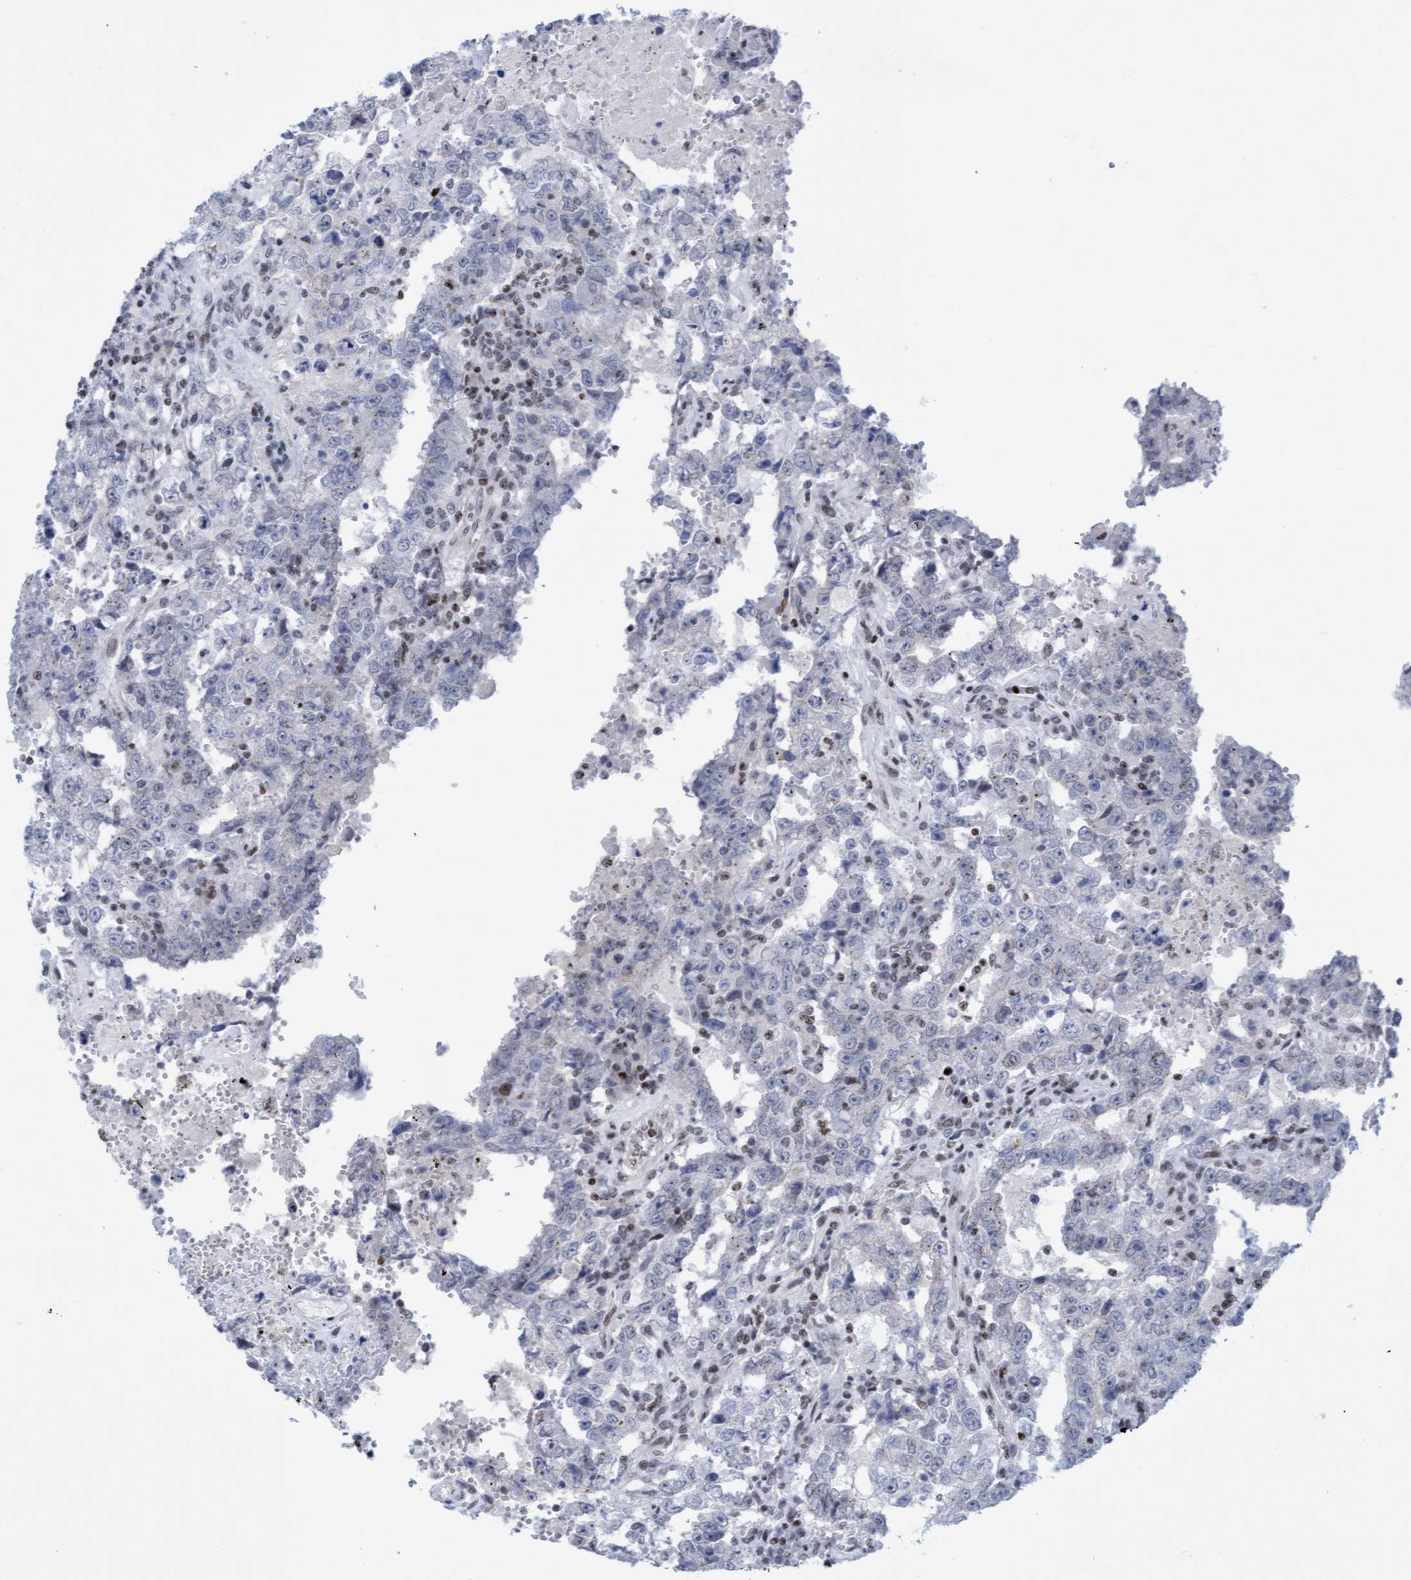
{"staining": {"intensity": "negative", "quantity": "none", "location": "none"}, "tissue": "testis cancer", "cell_type": "Tumor cells", "image_type": "cancer", "snomed": [{"axis": "morphology", "description": "Carcinoma, Embryonal, NOS"}, {"axis": "topography", "description": "Testis"}], "caption": "Testis cancer was stained to show a protein in brown. There is no significant positivity in tumor cells.", "gene": "GLRX2", "patient": {"sex": "male", "age": 26}}